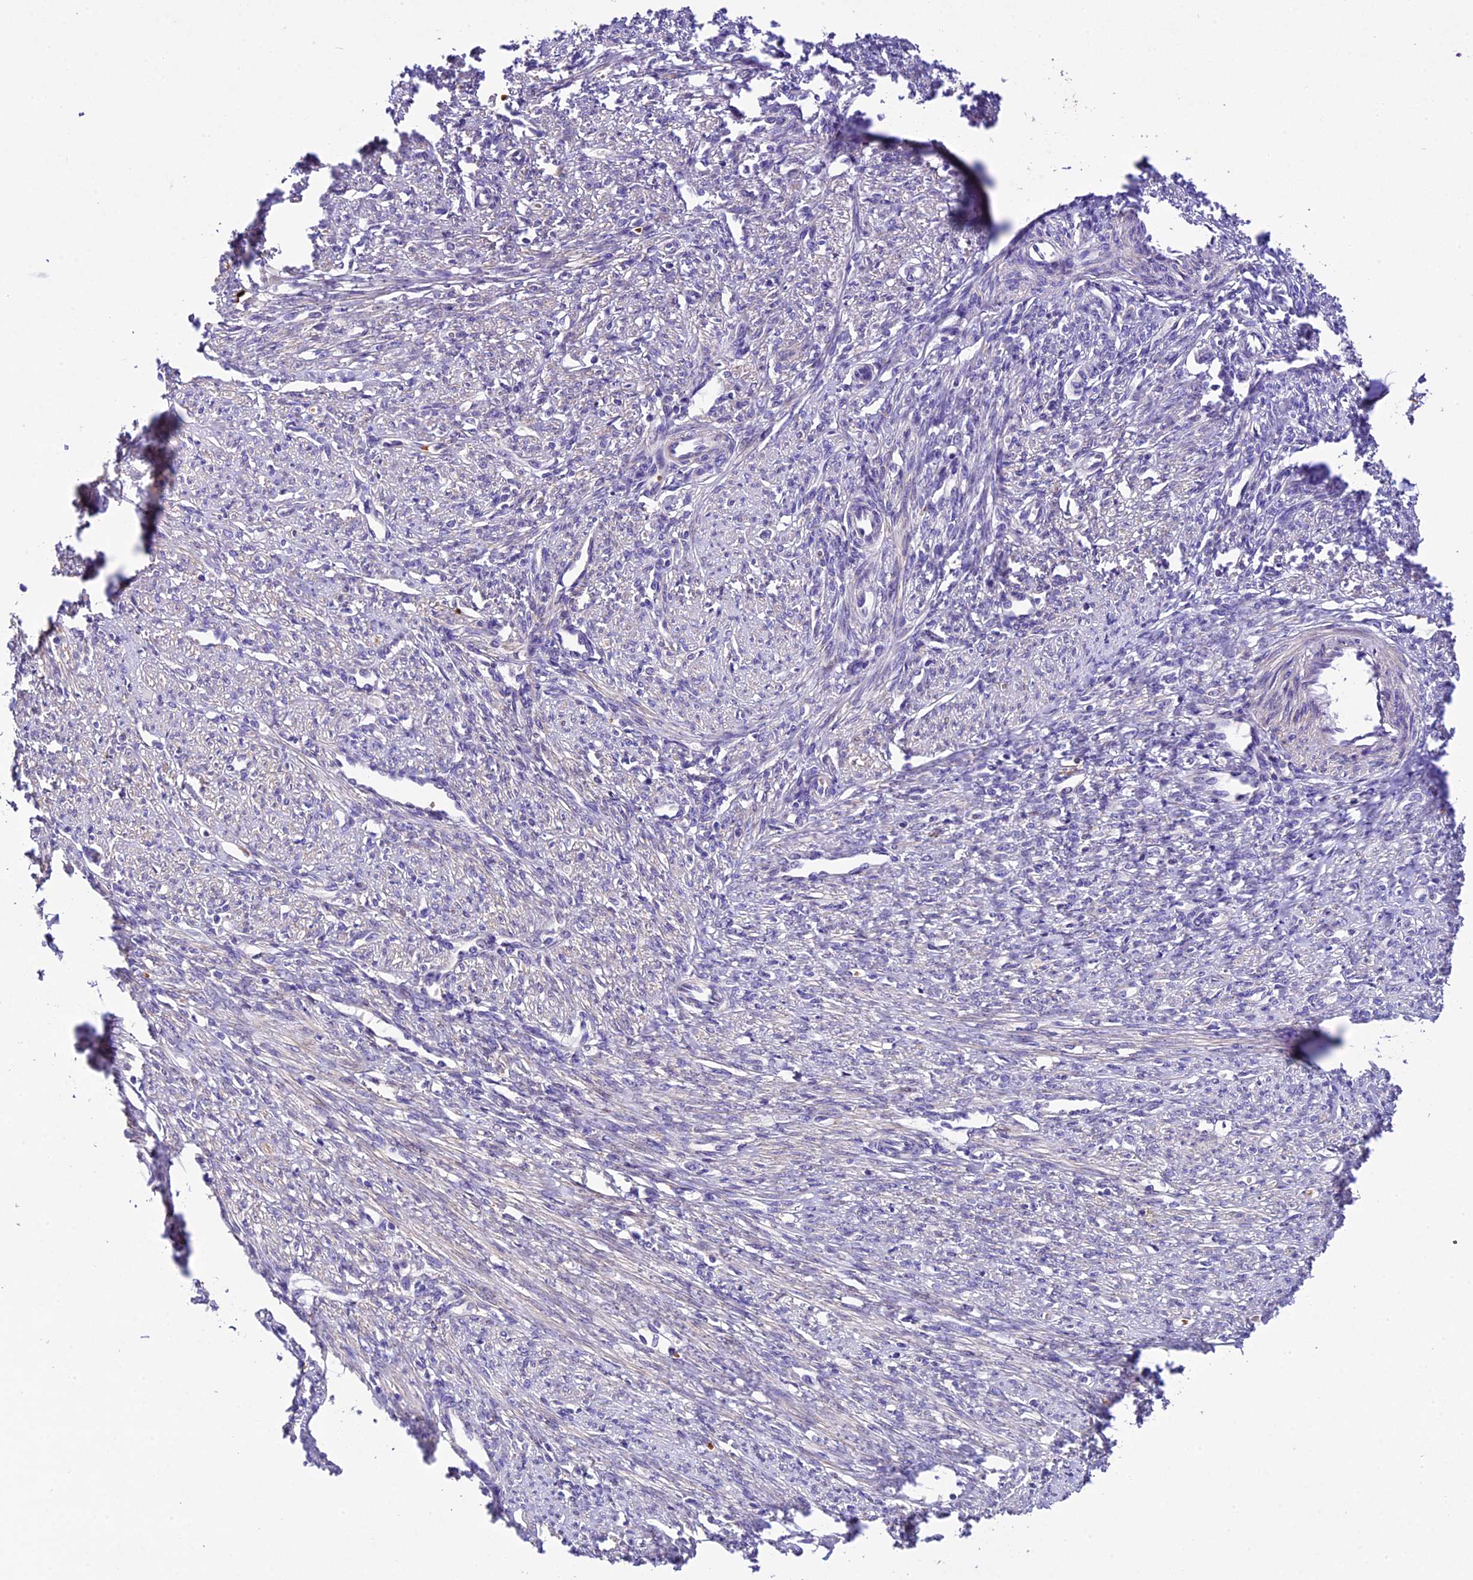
{"staining": {"intensity": "weak", "quantity": "25%-75%", "location": "cytoplasmic/membranous"}, "tissue": "smooth muscle", "cell_type": "Smooth muscle cells", "image_type": "normal", "snomed": [{"axis": "morphology", "description": "Normal tissue, NOS"}, {"axis": "topography", "description": "Smooth muscle"}, {"axis": "topography", "description": "Uterus"}], "caption": "Human smooth muscle stained for a protein (brown) displays weak cytoplasmic/membranous positive staining in about 25%-75% of smooth muscle cells.", "gene": "CILP2", "patient": {"sex": "female", "age": 59}}